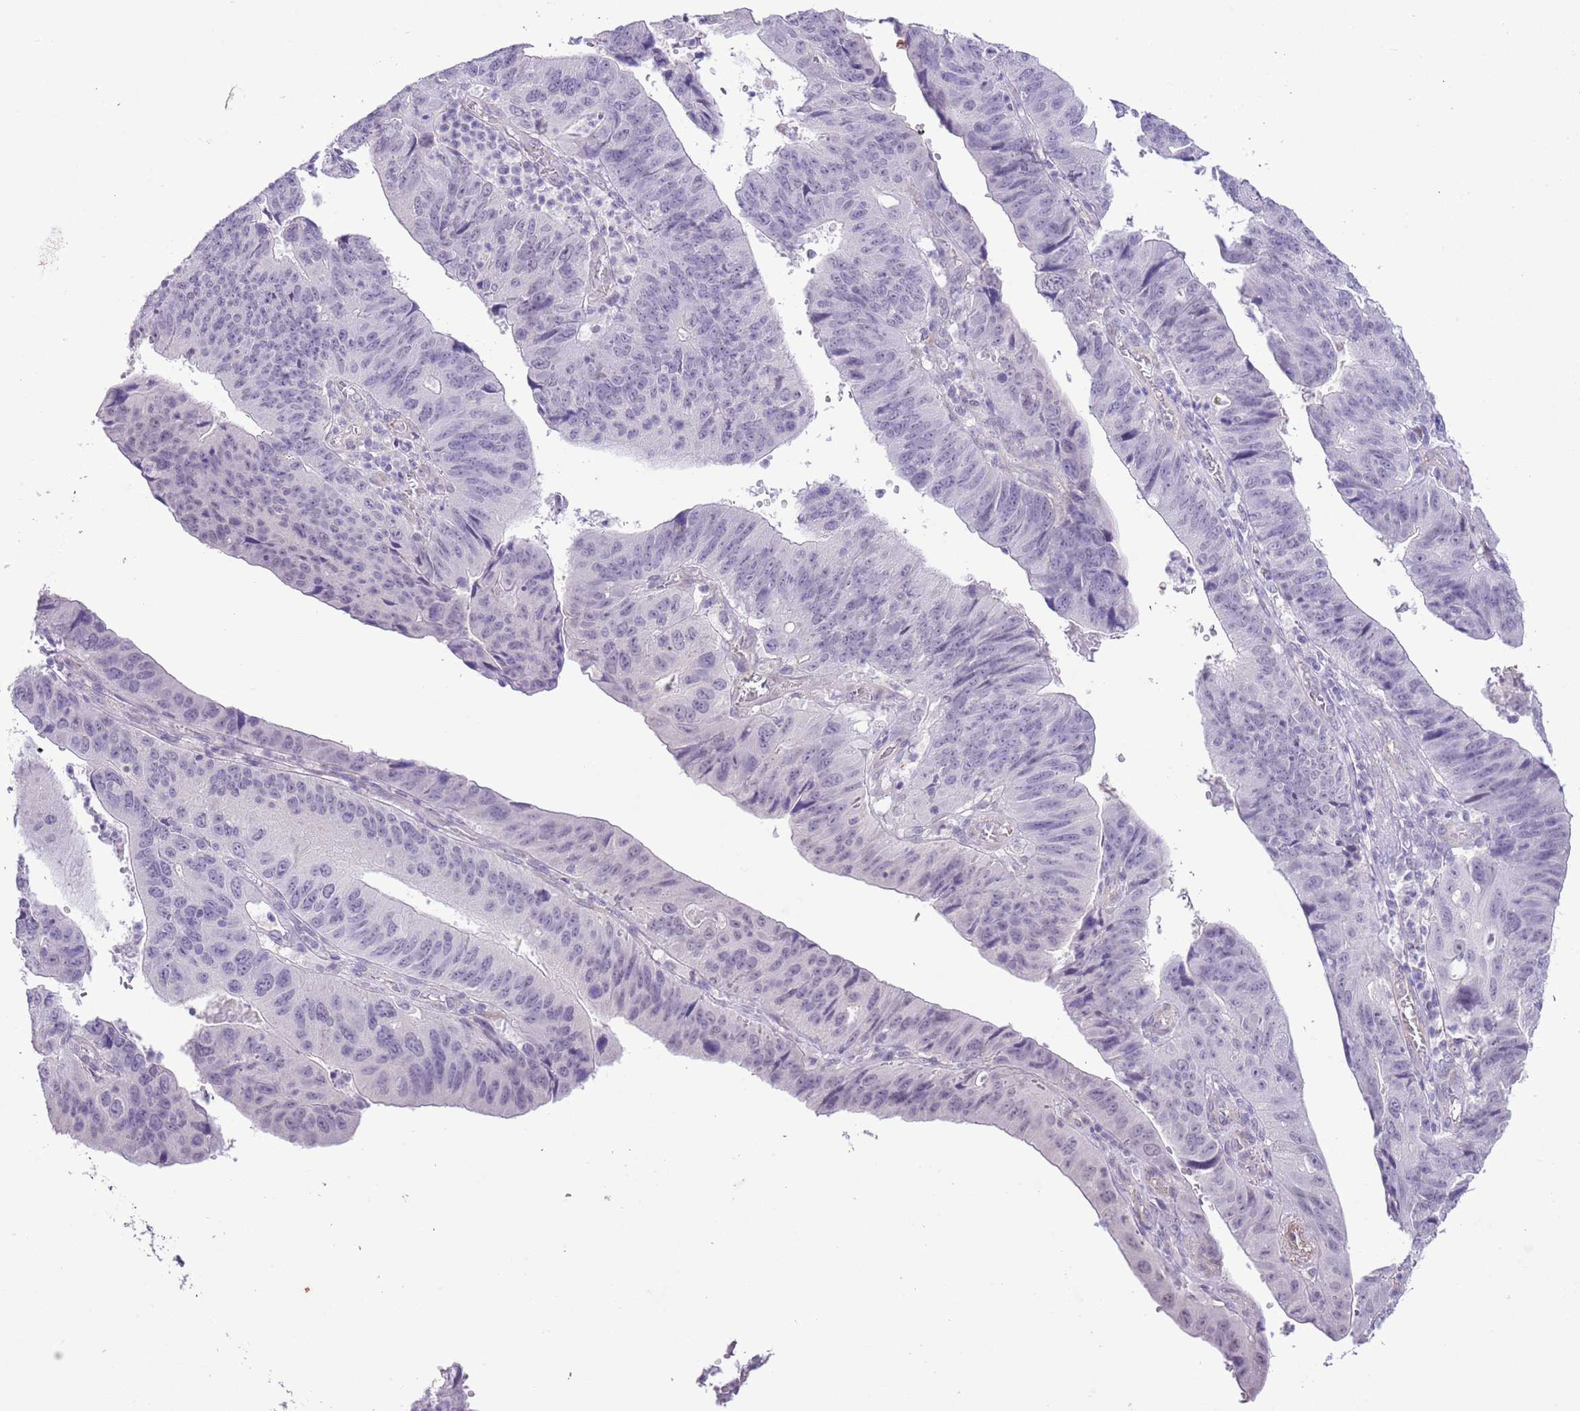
{"staining": {"intensity": "negative", "quantity": "none", "location": "none"}, "tissue": "stomach cancer", "cell_type": "Tumor cells", "image_type": "cancer", "snomed": [{"axis": "morphology", "description": "Adenocarcinoma, NOS"}, {"axis": "topography", "description": "Stomach"}], "caption": "This is an IHC histopathology image of stomach cancer. There is no positivity in tumor cells.", "gene": "MIDN", "patient": {"sex": "male", "age": 59}}